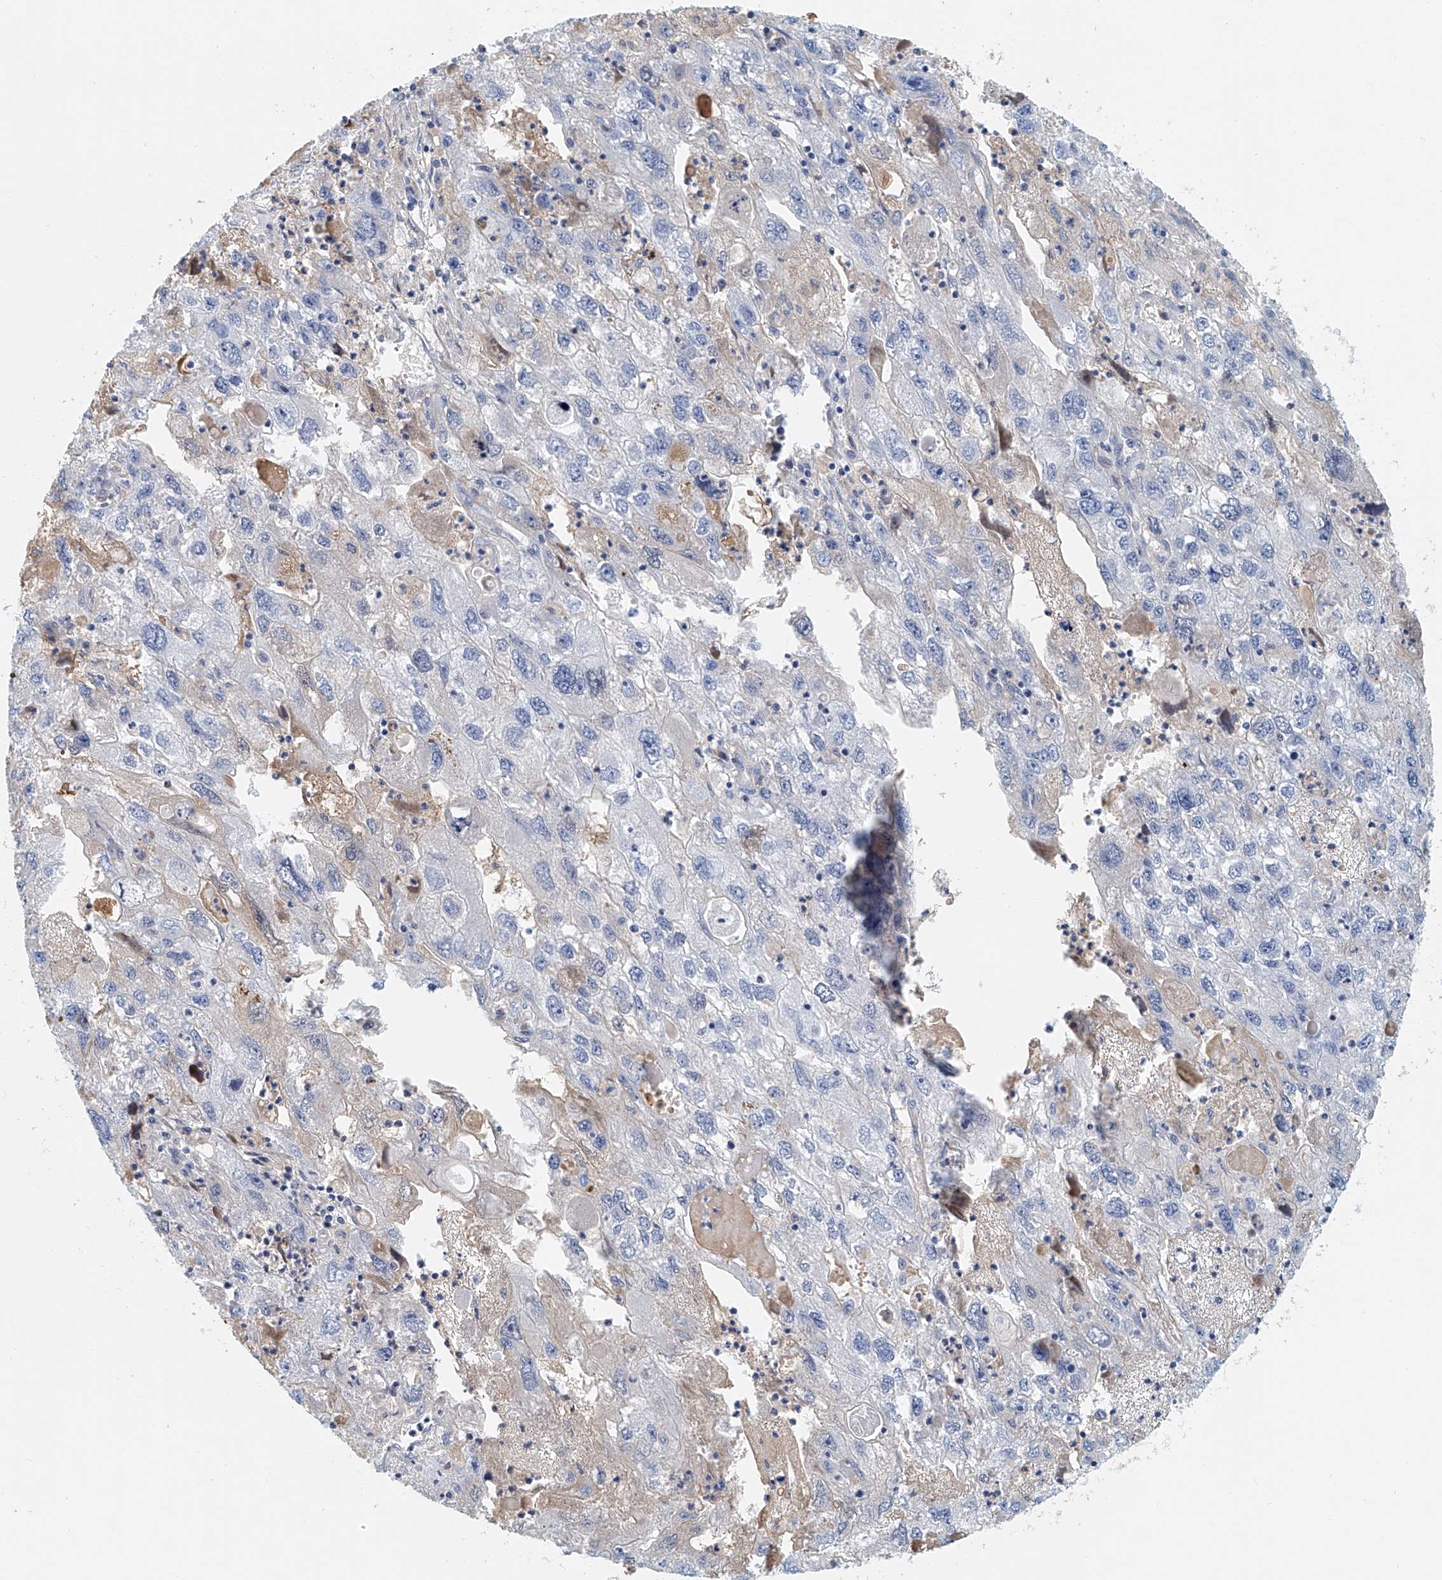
{"staining": {"intensity": "negative", "quantity": "none", "location": "none"}, "tissue": "endometrial cancer", "cell_type": "Tumor cells", "image_type": "cancer", "snomed": [{"axis": "morphology", "description": "Adenocarcinoma, NOS"}, {"axis": "topography", "description": "Endometrium"}], "caption": "Tumor cells show no significant protein staining in endometrial adenocarcinoma.", "gene": "FRYL", "patient": {"sex": "female", "age": 49}}